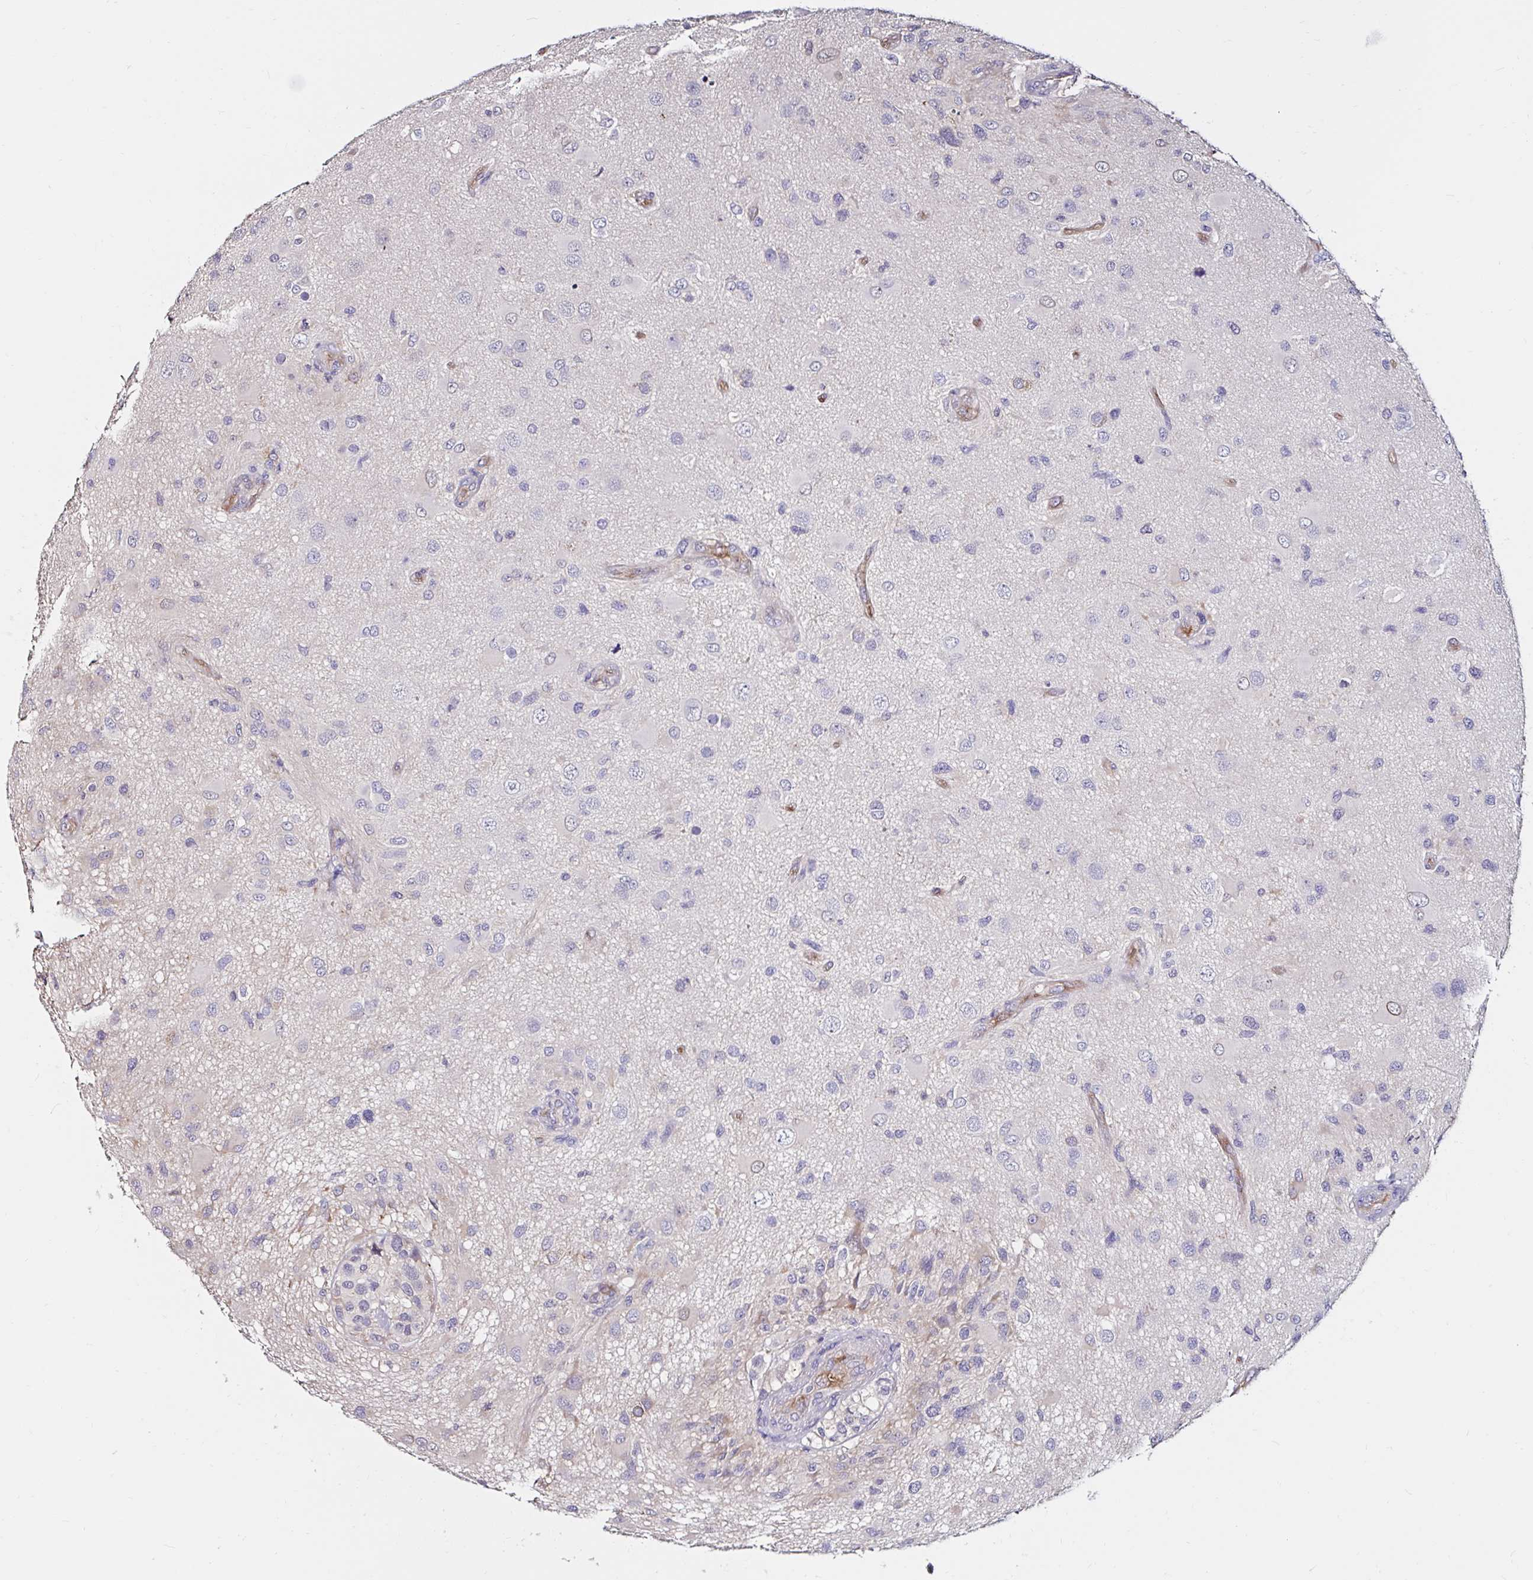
{"staining": {"intensity": "negative", "quantity": "none", "location": "none"}, "tissue": "glioma", "cell_type": "Tumor cells", "image_type": "cancer", "snomed": [{"axis": "morphology", "description": "Glioma, malignant, High grade"}, {"axis": "topography", "description": "Brain"}], "caption": "This image is of glioma stained with IHC to label a protein in brown with the nuclei are counter-stained blue. There is no staining in tumor cells.", "gene": "RSRP1", "patient": {"sex": "male", "age": 53}}